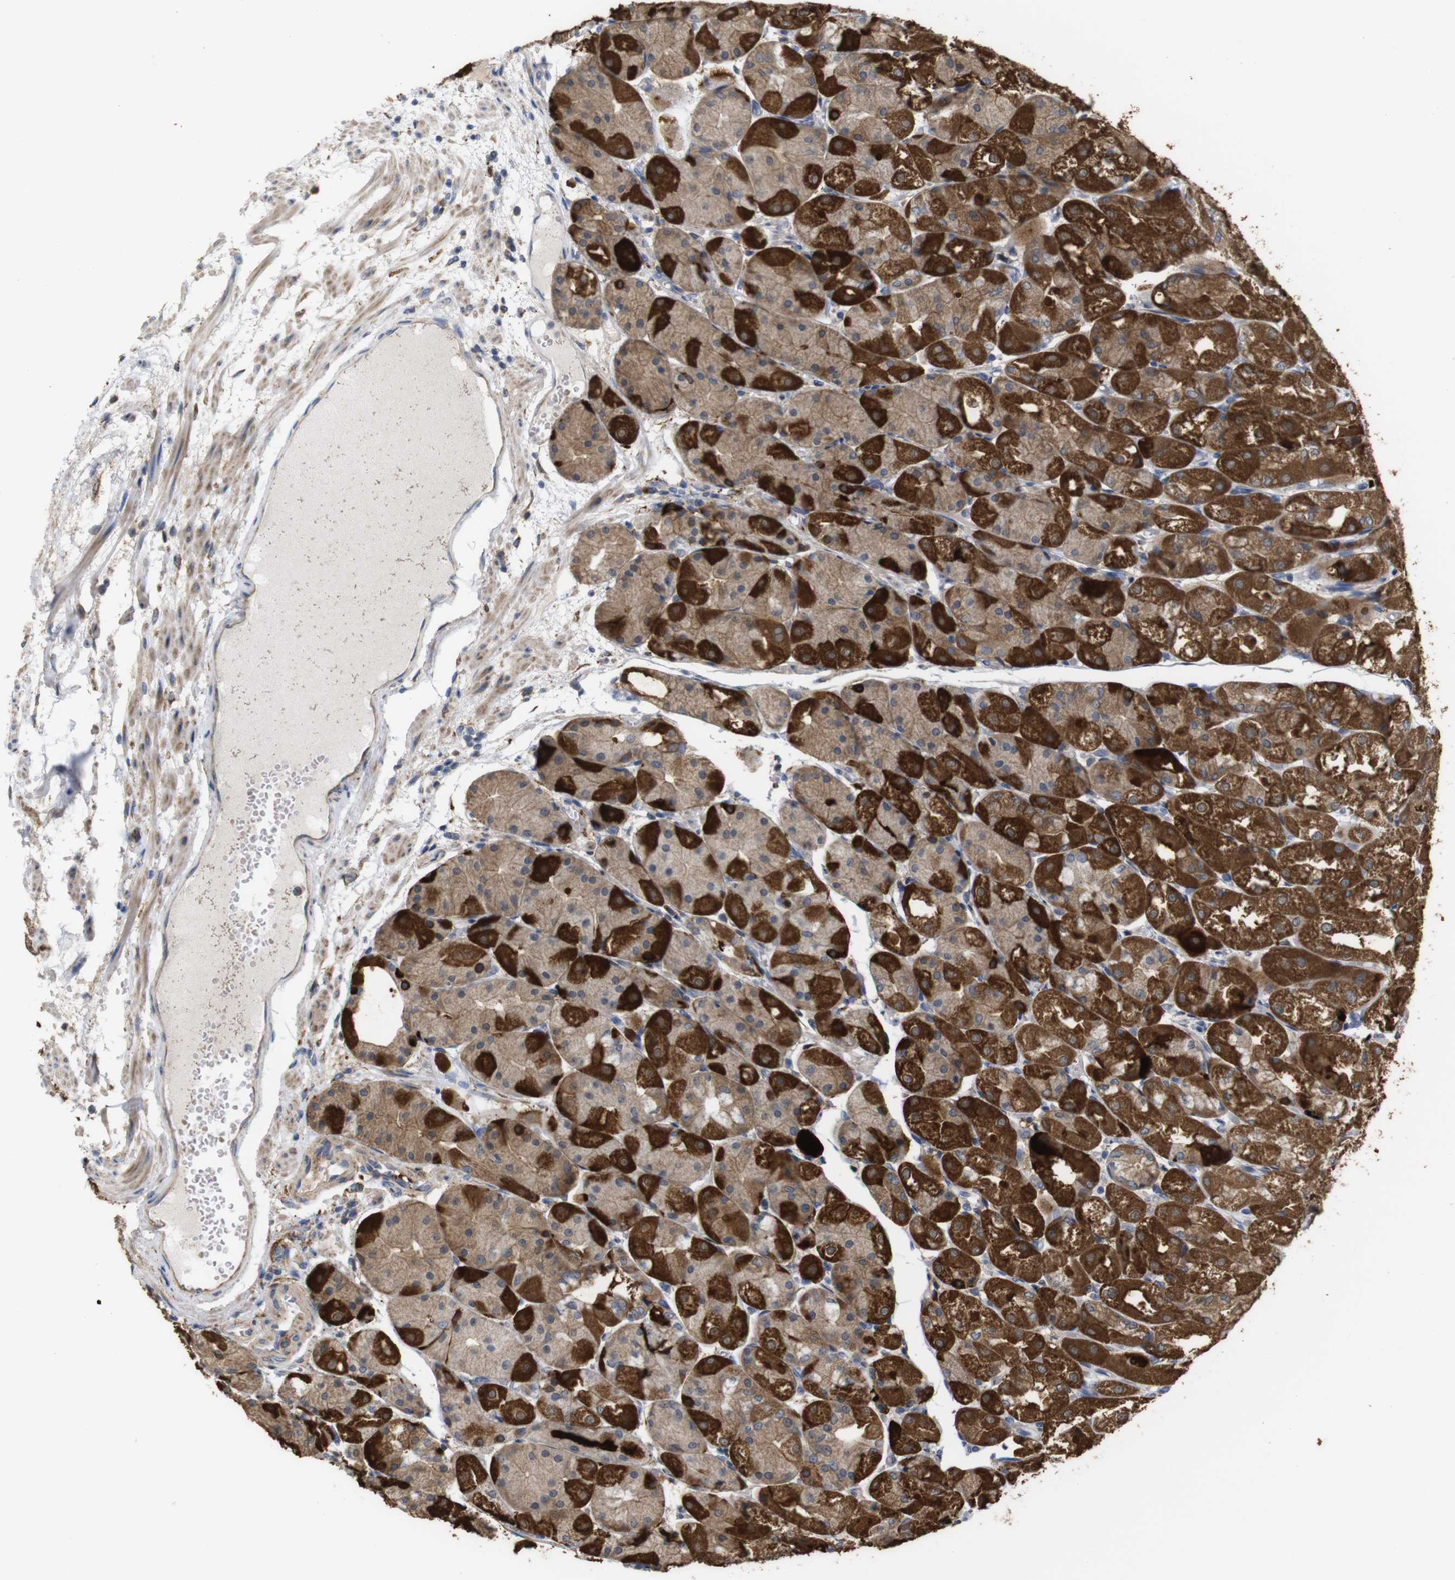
{"staining": {"intensity": "strong", "quantity": "25%-75%", "location": "cytoplasmic/membranous"}, "tissue": "stomach", "cell_type": "Glandular cells", "image_type": "normal", "snomed": [{"axis": "morphology", "description": "Normal tissue, NOS"}, {"axis": "topography", "description": "Stomach, upper"}], "caption": "Human stomach stained with a protein marker demonstrates strong staining in glandular cells.", "gene": "PTPRR", "patient": {"sex": "male", "age": 72}}